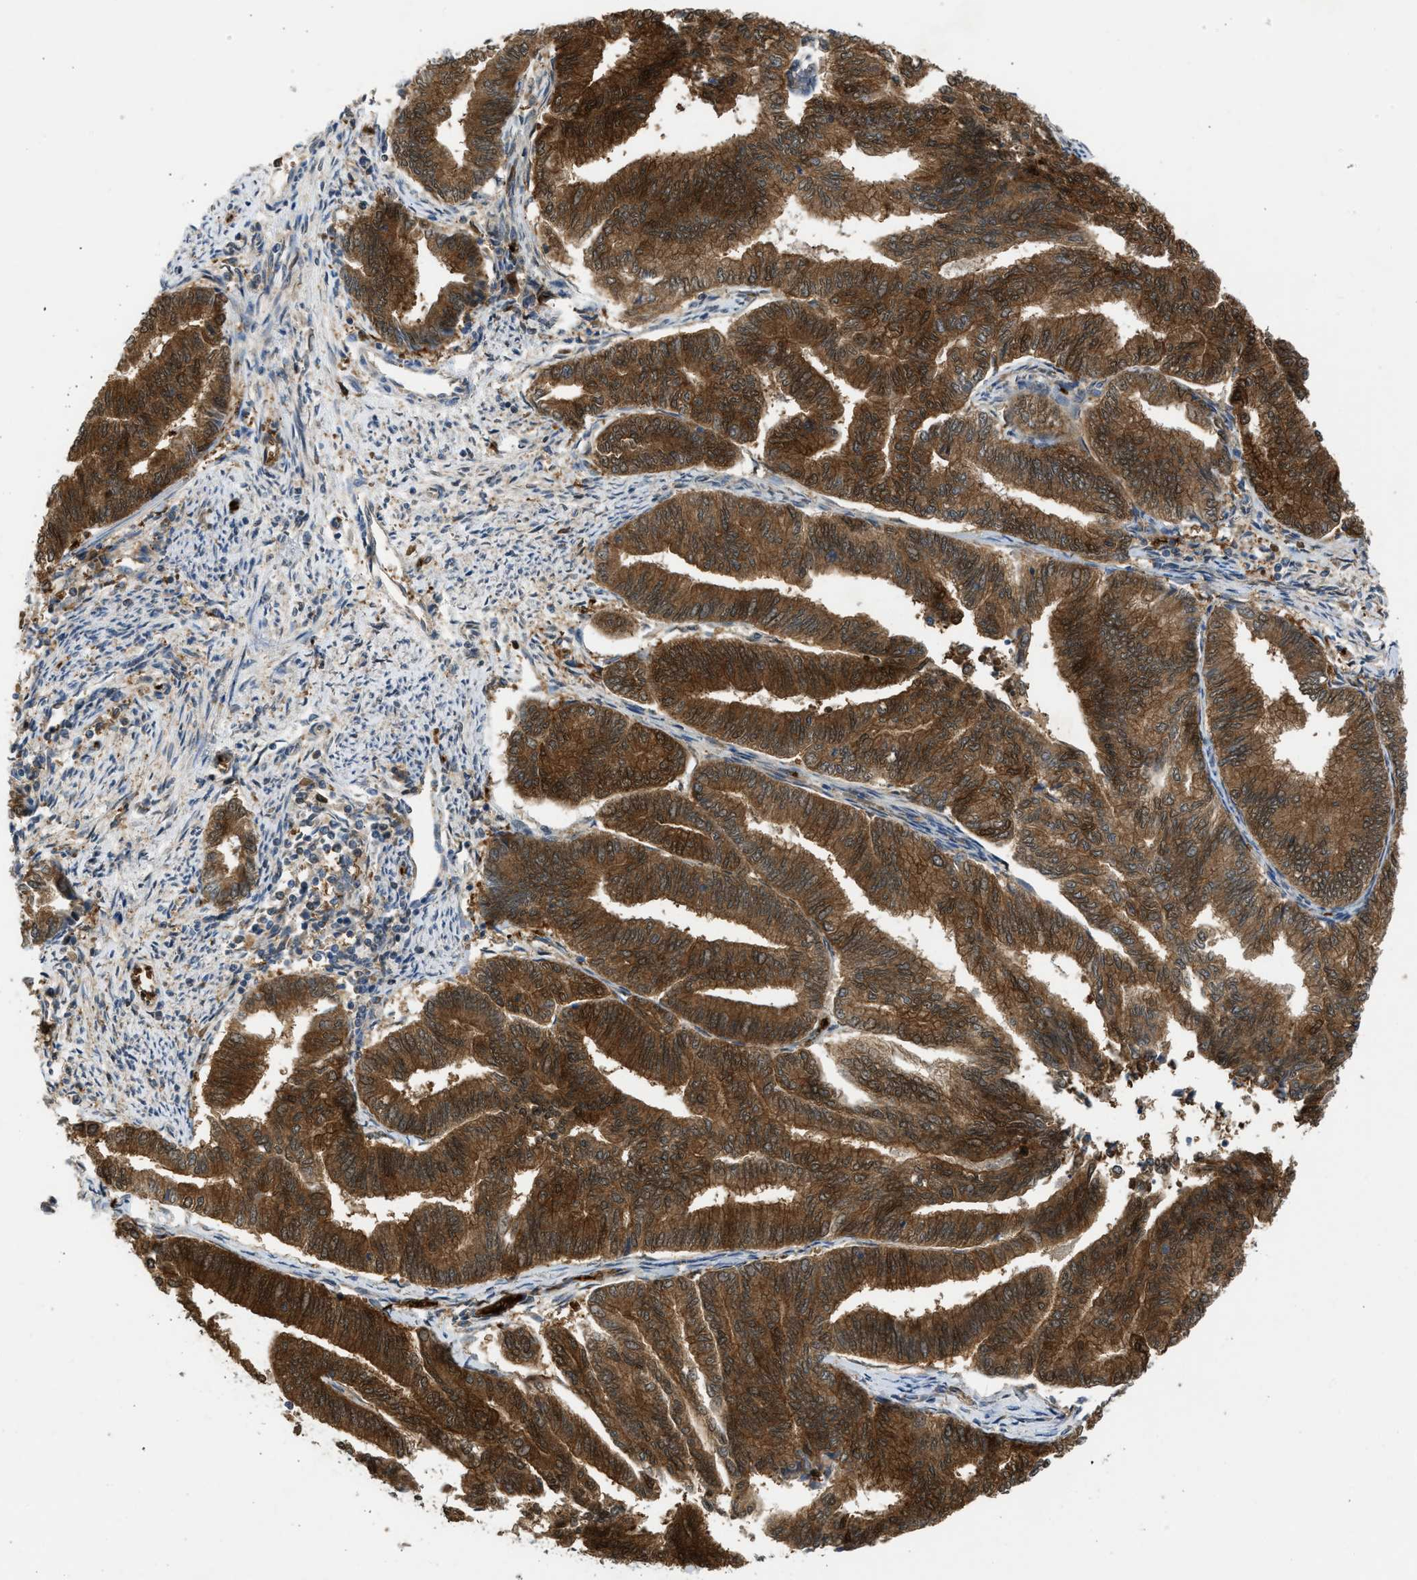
{"staining": {"intensity": "strong", "quantity": ">75%", "location": "cytoplasmic/membranous"}, "tissue": "endometrial cancer", "cell_type": "Tumor cells", "image_type": "cancer", "snomed": [{"axis": "morphology", "description": "Adenocarcinoma, NOS"}, {"axis": "topography", "description": "Endometrium"}], "caption": "Immunohistochemistry (IHC) staining of endometrial cancer (adenocarcinoma), which demonstrates high levels of strong cytoplasmic/membranous positivity in approximately >75% of tumor cells indicating strong cytoplasmic/membranous protein positivity. The staining was performed using DAB (brown) for protein detection and nuclei were counterstained in hematoxylin (blue).", "gene": "MAPK7", "patient": {"sex": "female", "age": 79}}